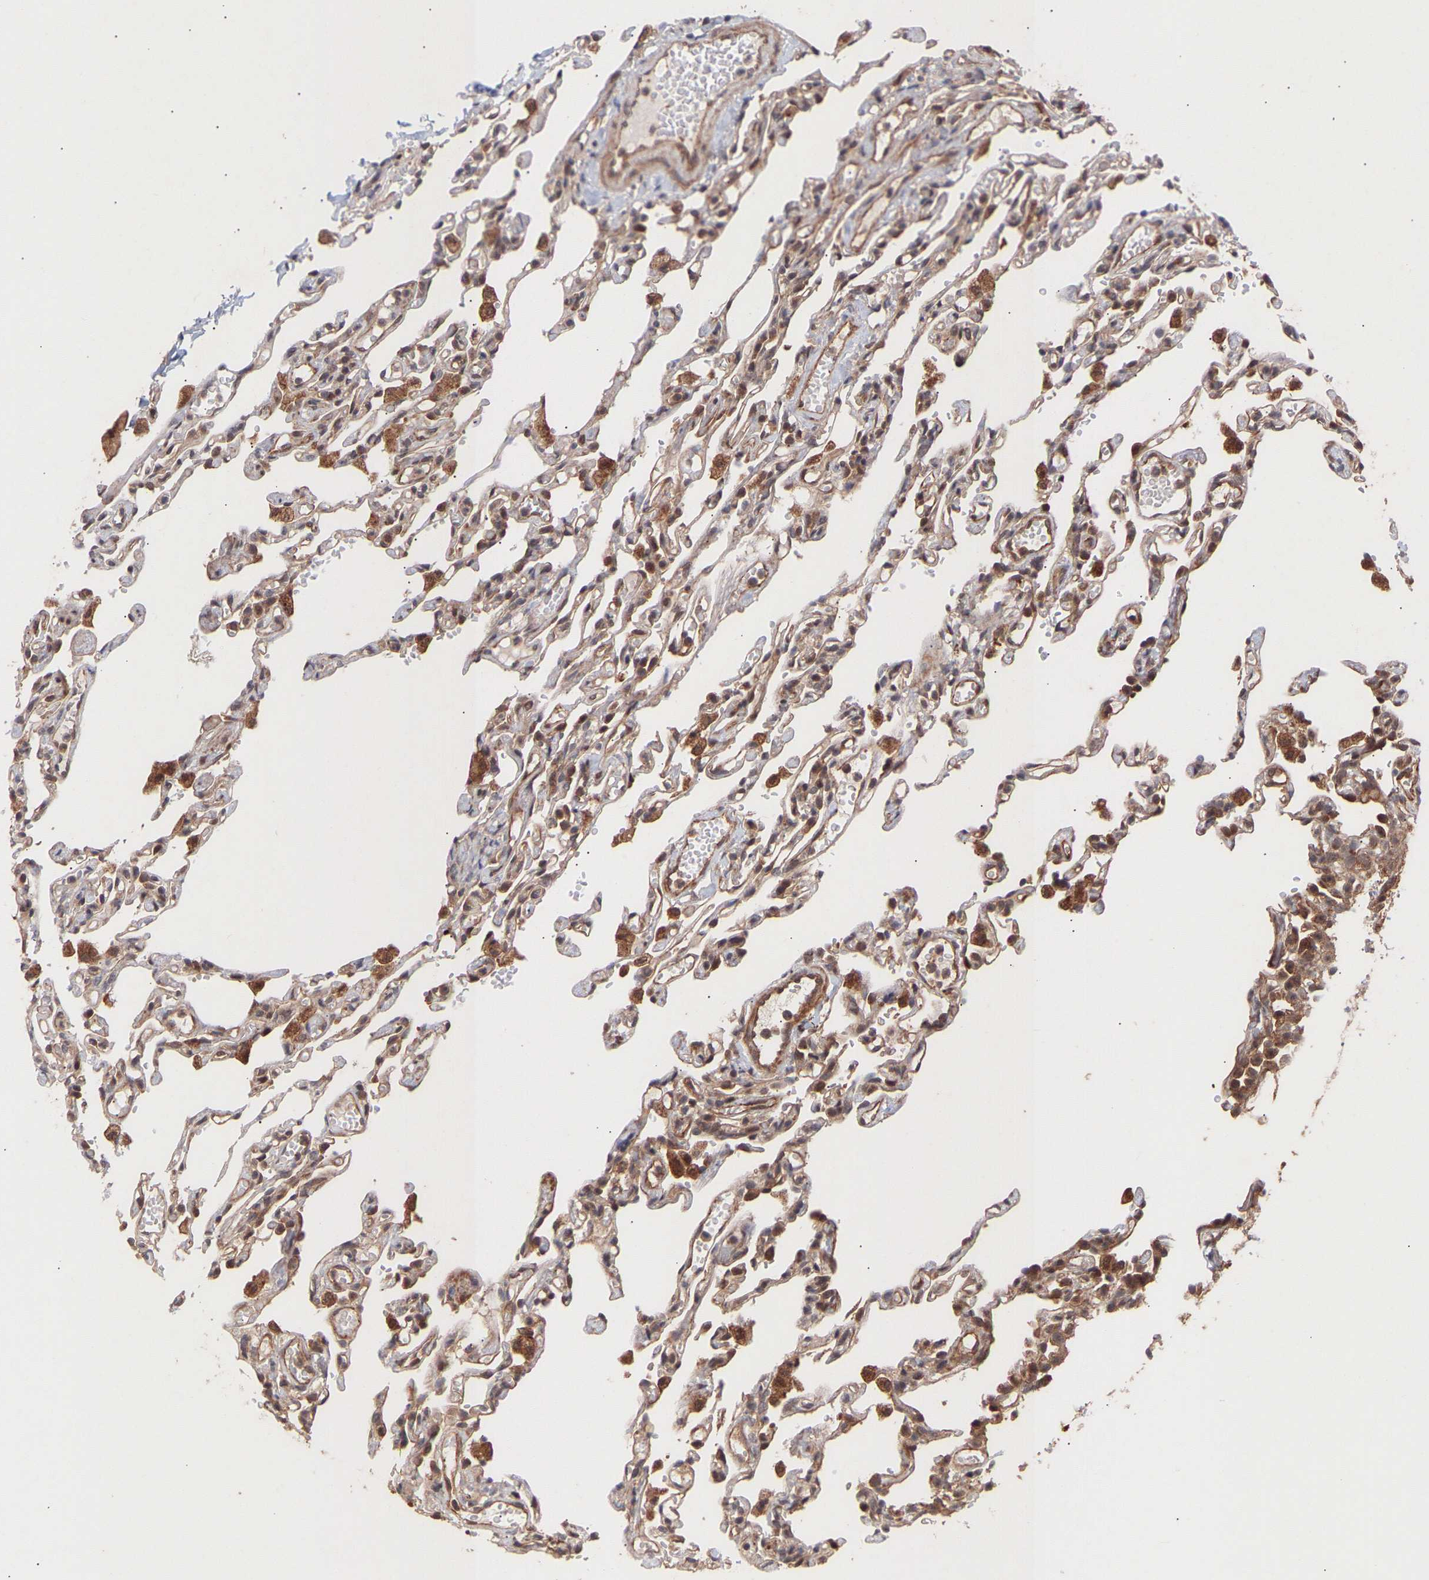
{"staining": {"intensity": "weak", "quantity": "25%-75%", "location": "cytoplasmic/membranous"}, "tissue": "lung", "cell_type": "Alveolar cells", "image_type": "normal", "snomed": [{"axis": "morphology", "description": "Normal tissue, NOS"}, {"axis": "topography", "description": "Lung"}], "caption": "Alveolar cells demonstrate weak cytoplasmic/membranous positivity in about 25%-75% of cells in normal lung. Nuclei are stained in blue.", "gene": "PDLIM5", "patient": {"sex": "male", "age": 21}}